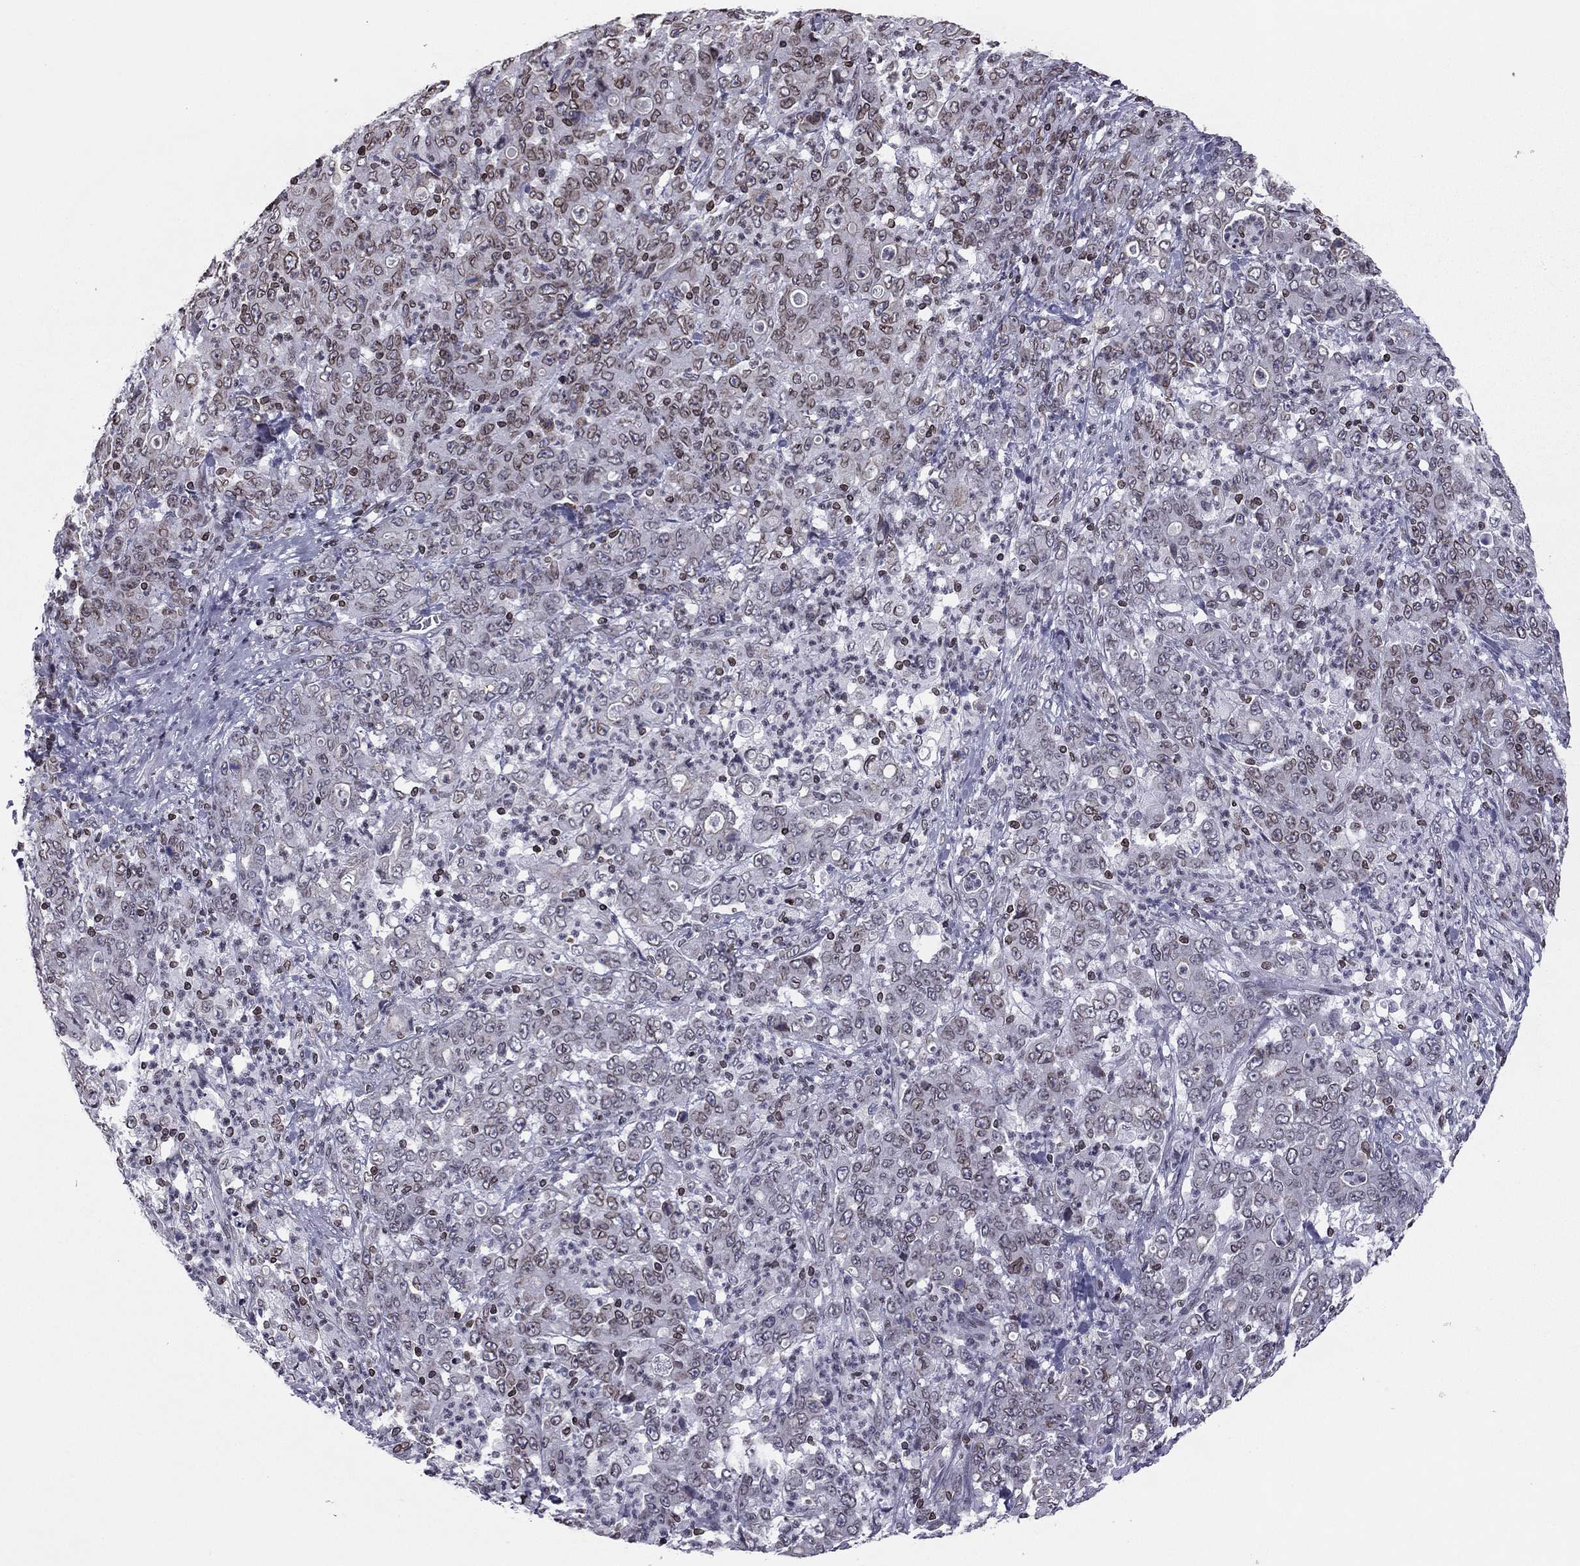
{"staining": {"intensity": "weak", "quantity": "25%-75%", "location": "cytoplasmic/membranous,nuclear"}, "tissue": "stomach cancer", "cell_type": "Tumor cells", "image_type": "cancer", "snomed": [{"axis": "morphology", "description": "Adenocarcinoma, NOS"}, {"axis": "topography", "description": "Stomach, lower"}], "caption": "Immunohistochemical staining of human stomach adenocarcinoma demonstrates weak cytoplasmic/membranous and nuclear protein expression in about 25%-75% of tumor cells.", "gene": "ESPL1", "patient": {"sex": "female", "age": 71}}